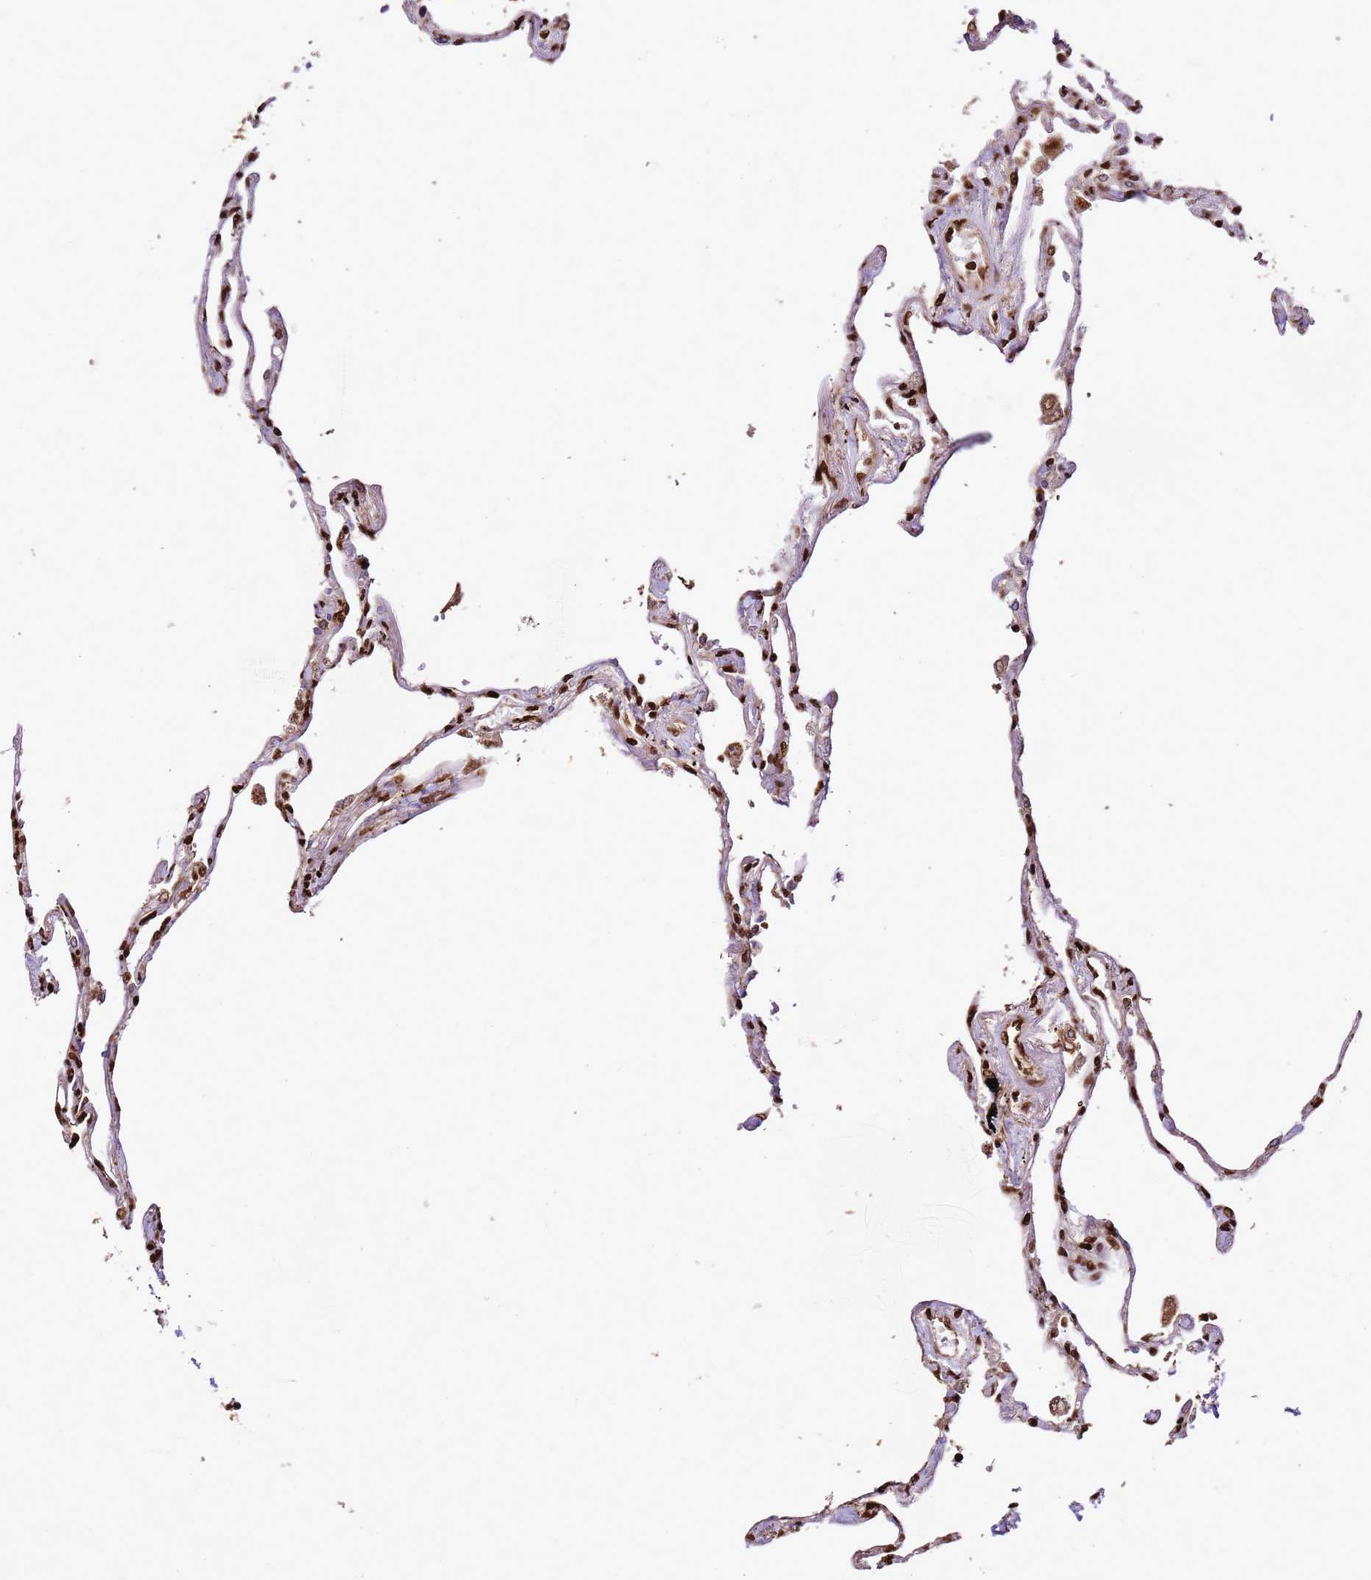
{"staining": {"intensity": "strong", "quantity": ">75%", "location": "nuclear"}, "tissue": "lung", "cell_type": "Alveolar cells", "image_type": "normal", "snomed": [{"axis": "morphology", "description": "Normal tissue, NOS"}, {"axis": "topography", "description": "Lung"}], "caption": "There is high levels of strong nuclear expression in alveolar cells of normal lung, as demonstrated by immunohistochemical staining (brown color).", "gene": "HNRNPAB", "patient": {"sex": "female", "age": 67}}